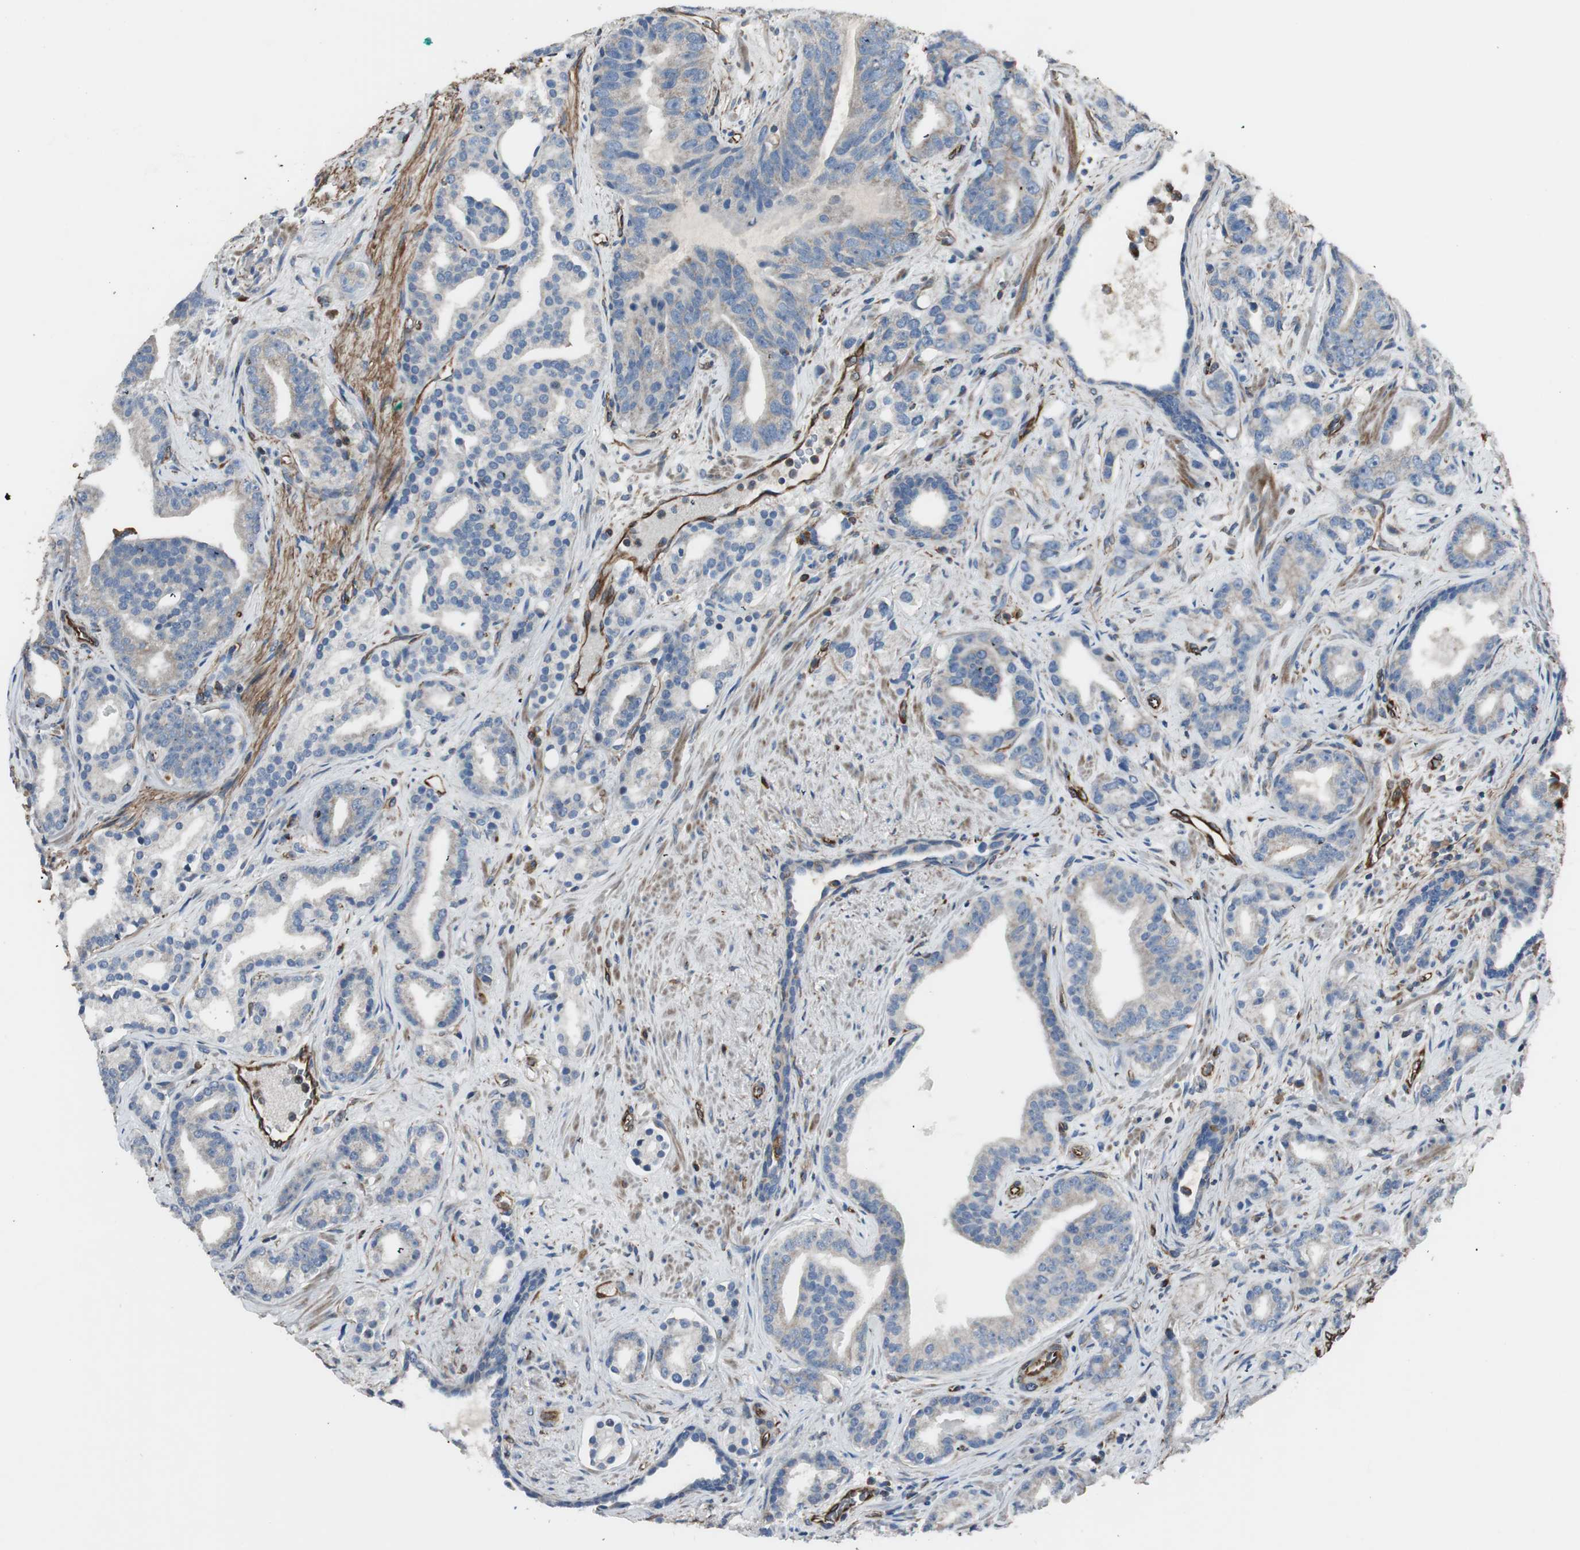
{"staining": {"intensity": "negative", "quantity": "none", "location": "none"}, "tissue": "prostate cancer", "cell_type": "Tumor cells", "image_type": "cancer", "snomed": [{"axis": "morphology", "description": "Adenocarcinoma, Low grade"}, {"axis": "topography", "description": "Prostate"}], "caption": "The image exhibits no staining of tumor cells in prostate adenocarcinoma (low-grade).", "gene": "SRCIN1", "patient": {"sex": "male", "age": 63}}